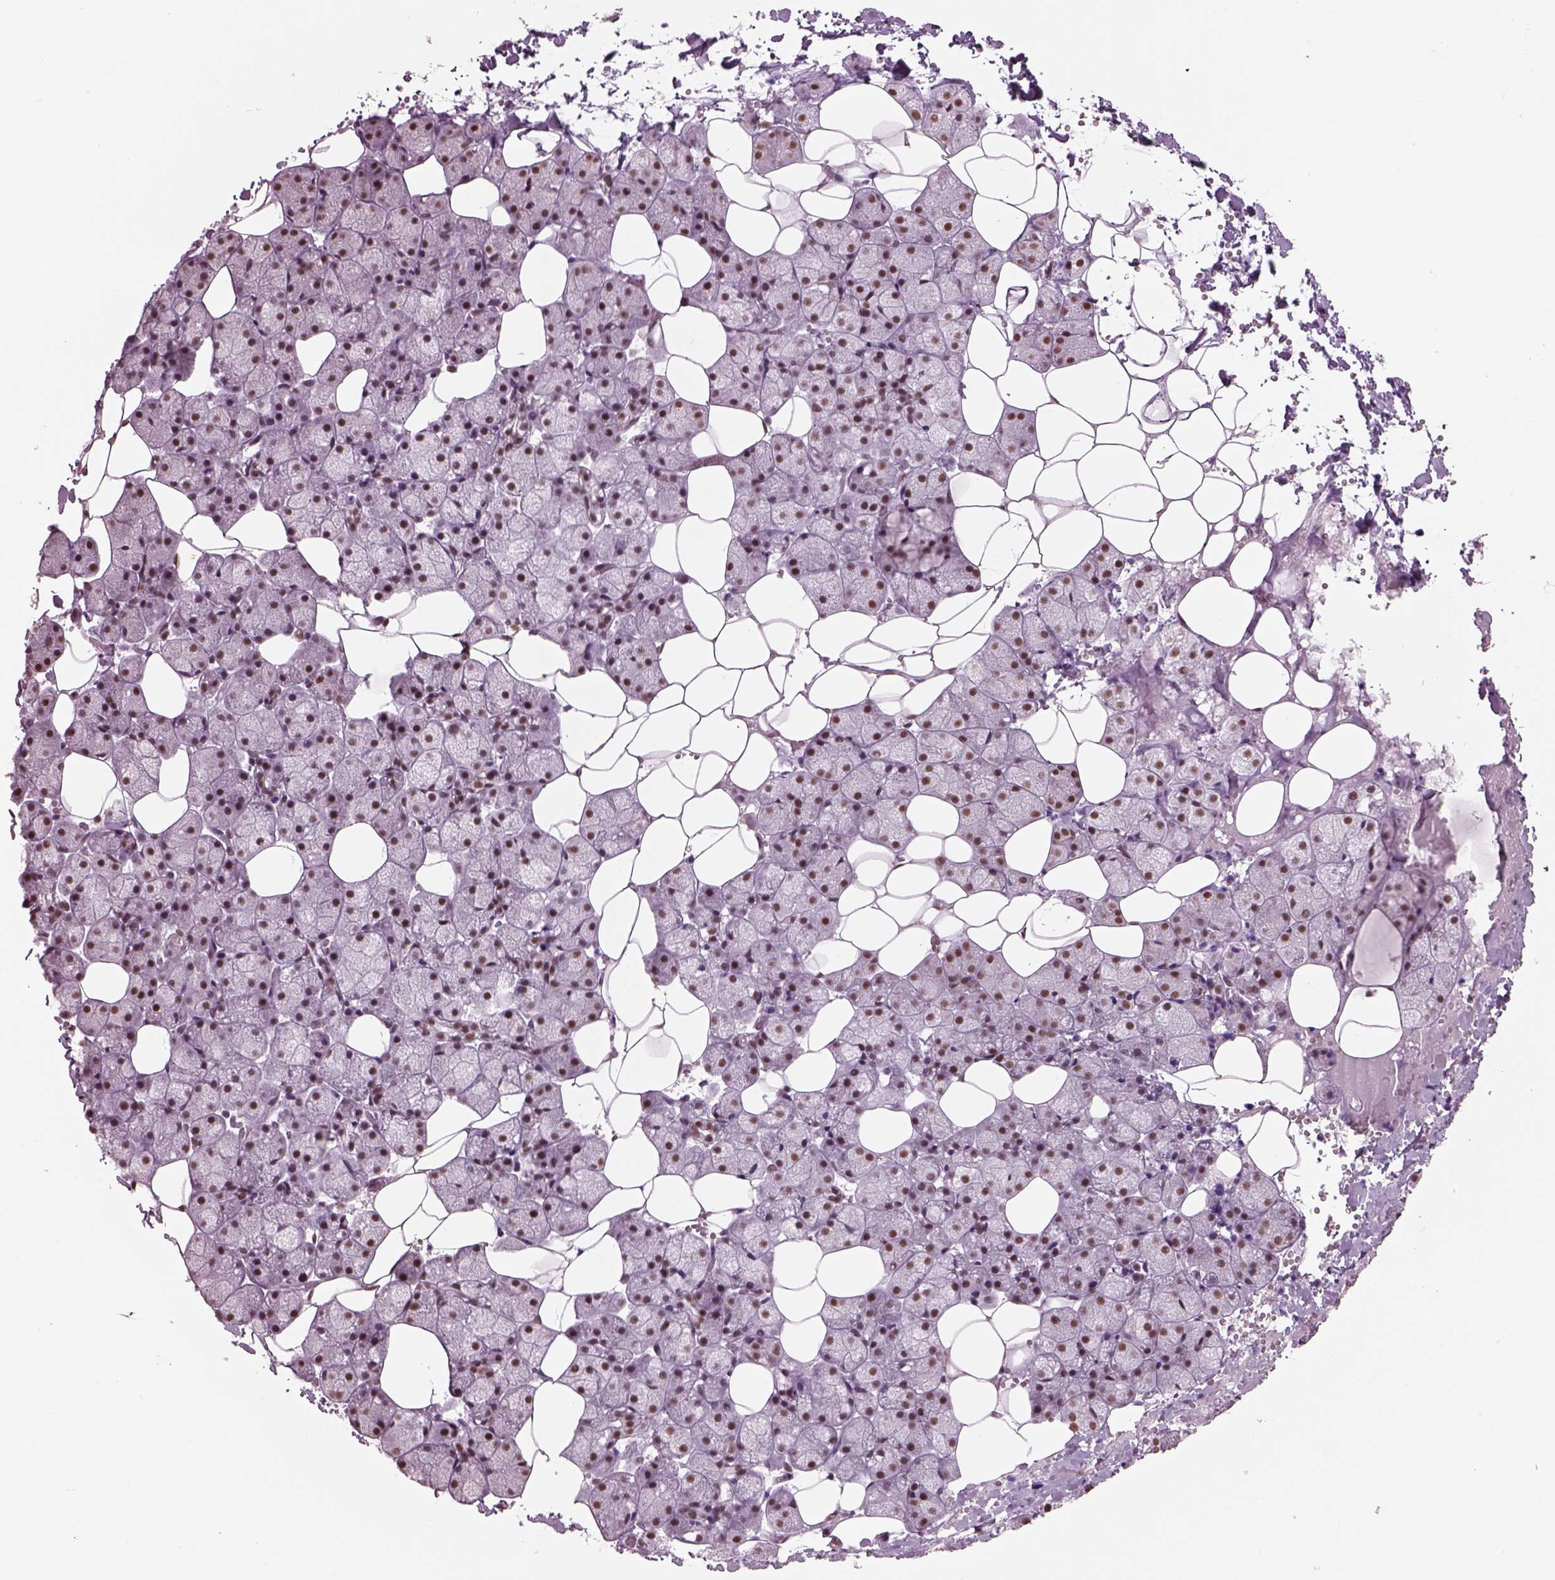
{"staining": {"intensity": "moderate", "quantity": ">75%", "location": "nuclear"}, "tissue": "salivary gland", "cell_type": "Glandular cells", "image_type": "normal", "snomed": [{"axis": "morphology", "description": "Normal tissue, NOS"}, {"axis": "topography", "description": "Salivary gland"}], "caption": "The histopathology image shows immunohistochemical staining of benign salivary gland. There is moderate nuclear positivity is identified in about >75% of glandular cells.", "gene": "SEPHS1", "patient": {"sex": "male", "age": 38}}